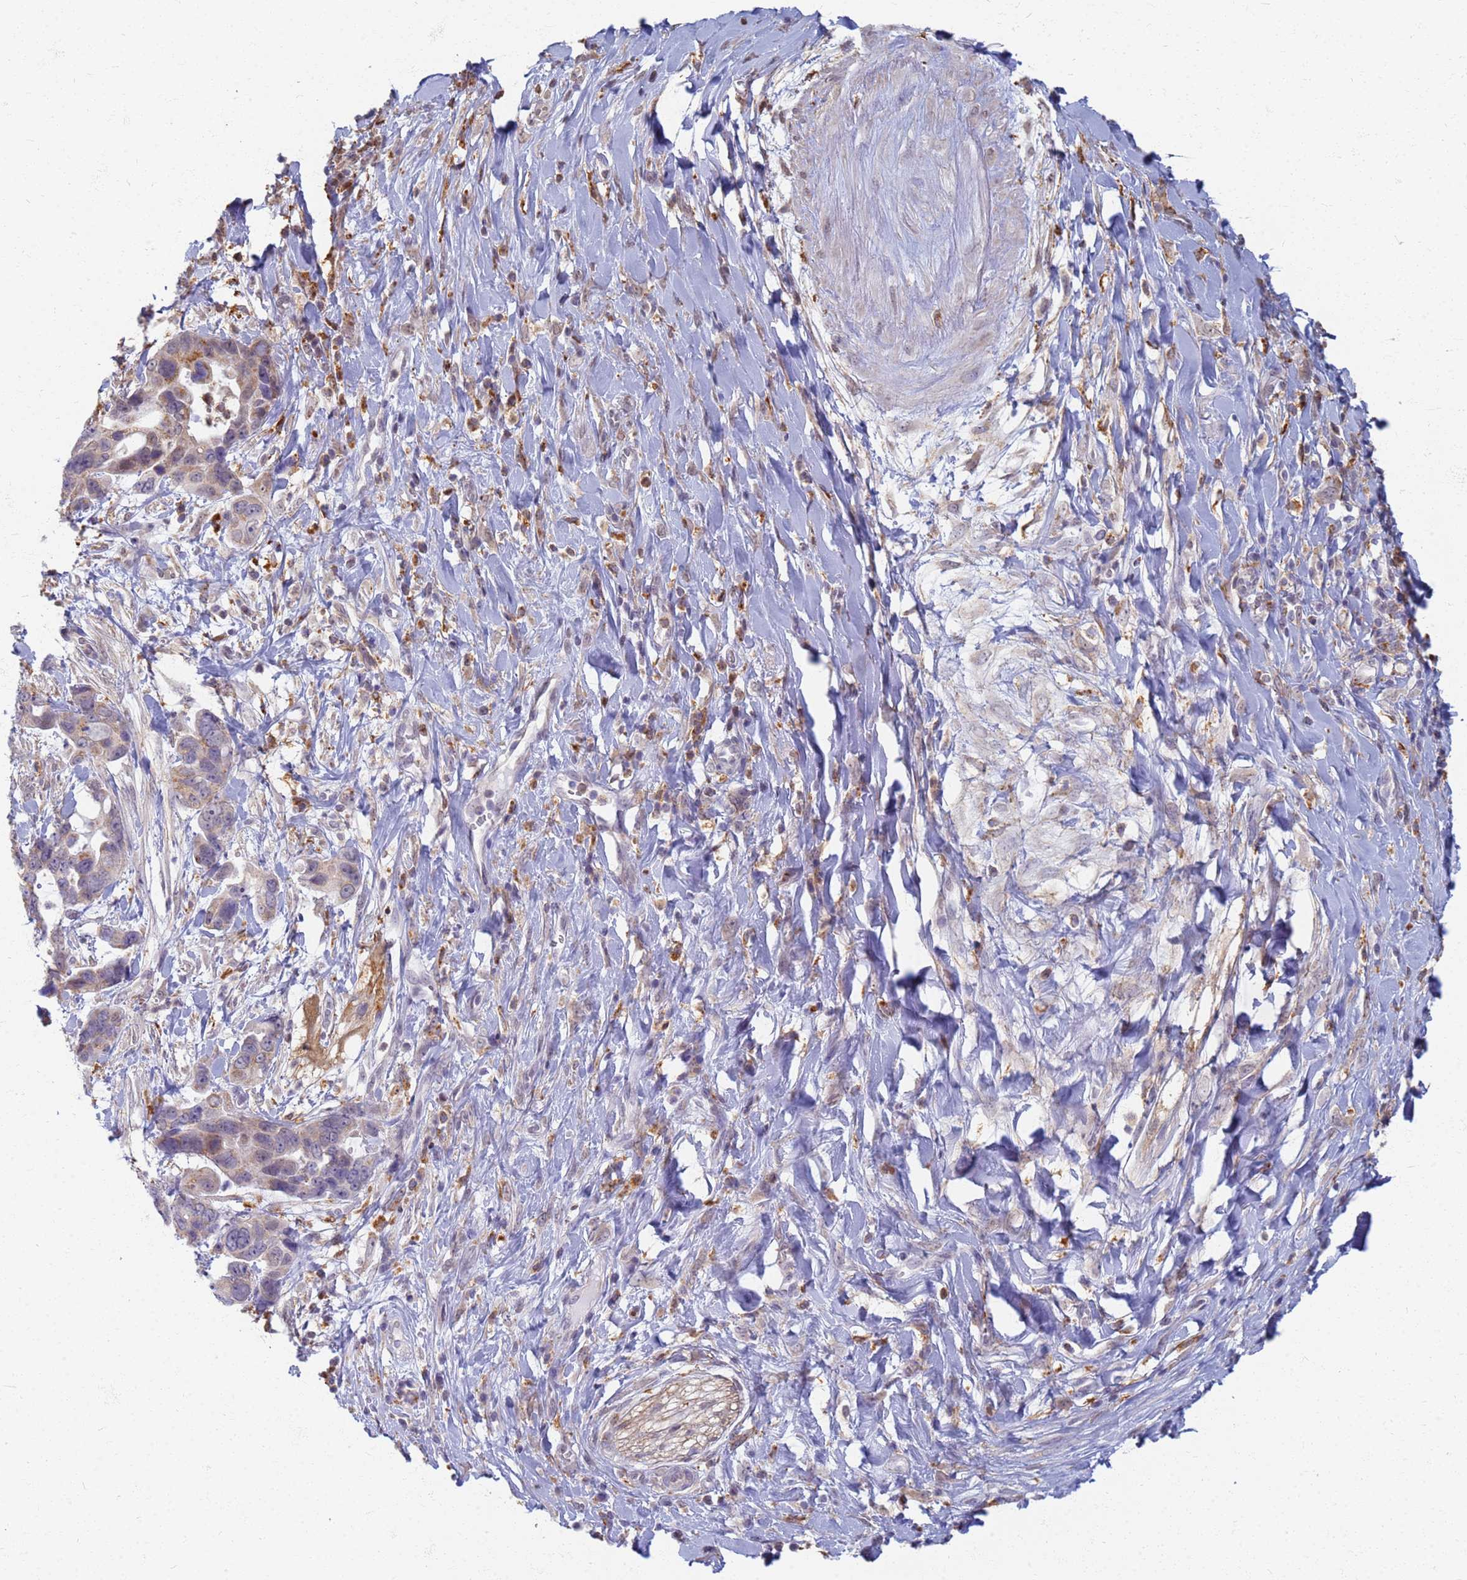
{"staining": {"intensity": "weak", "quantity": "<25%", "location": "cytoplasmic/membranous"}, "tissue": "pancreatic cancer", "cell_type": "Tumor cells", "image_type": "cancer", "snomed": [{"axis": "morphology", "description": "Normal tissue, NOS"}, {"axis": "morphology", "description": "Adenocarcinoma, NOS"}, {"axis": "topography", "description": "Lymph node"}, {"axis": "topography", "description": "Pancreas"}], "caption": "Human pancreatic cancer (adenocarcinoma) stained for a protein using immunohistochemistry reveals no positivity in tumor cells.", "gene": "ATP6V1E1", "patient": {"sex": "female", "age": 67}}